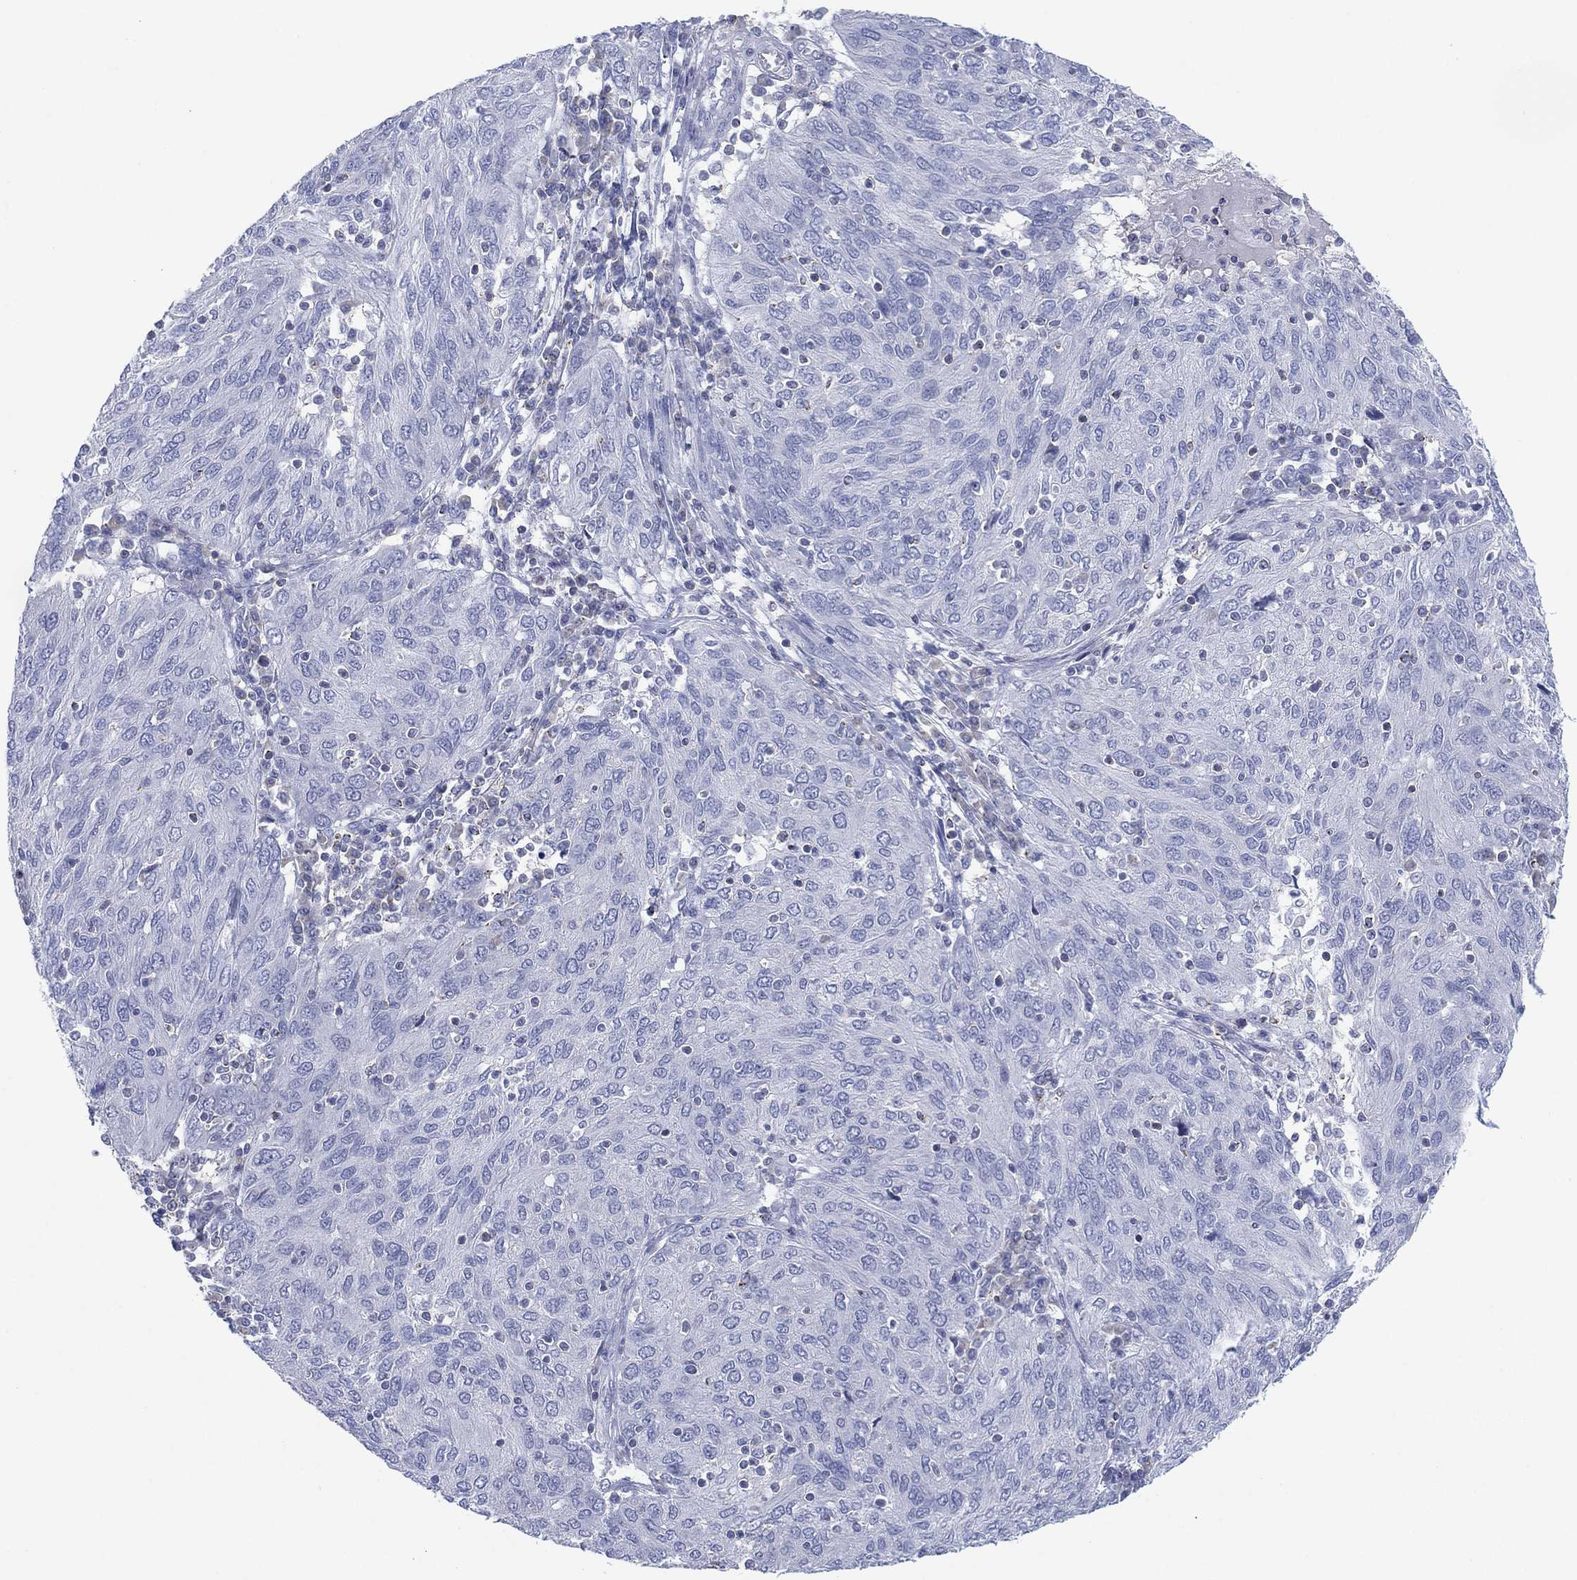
{"staining": {"intensity": "negative", "quantity": "none", "location": "none"}, "tissue": "ovarian cancer", "cell_type": "Tumor cells", "image_type": "cancer", "snomed": [{"axis": "morphology", "description": "Carcinoma, endometroid"}, {"axis": "topography", "description": "Ovary"}], "caption": "Human ovarian endometroid carcinoma stained for a protein using immunohistochemistry (IHC) shows no expression in tumor cells.", "gene": "SEPTIN1", "patient": {"sex": "female", "age": 50}}